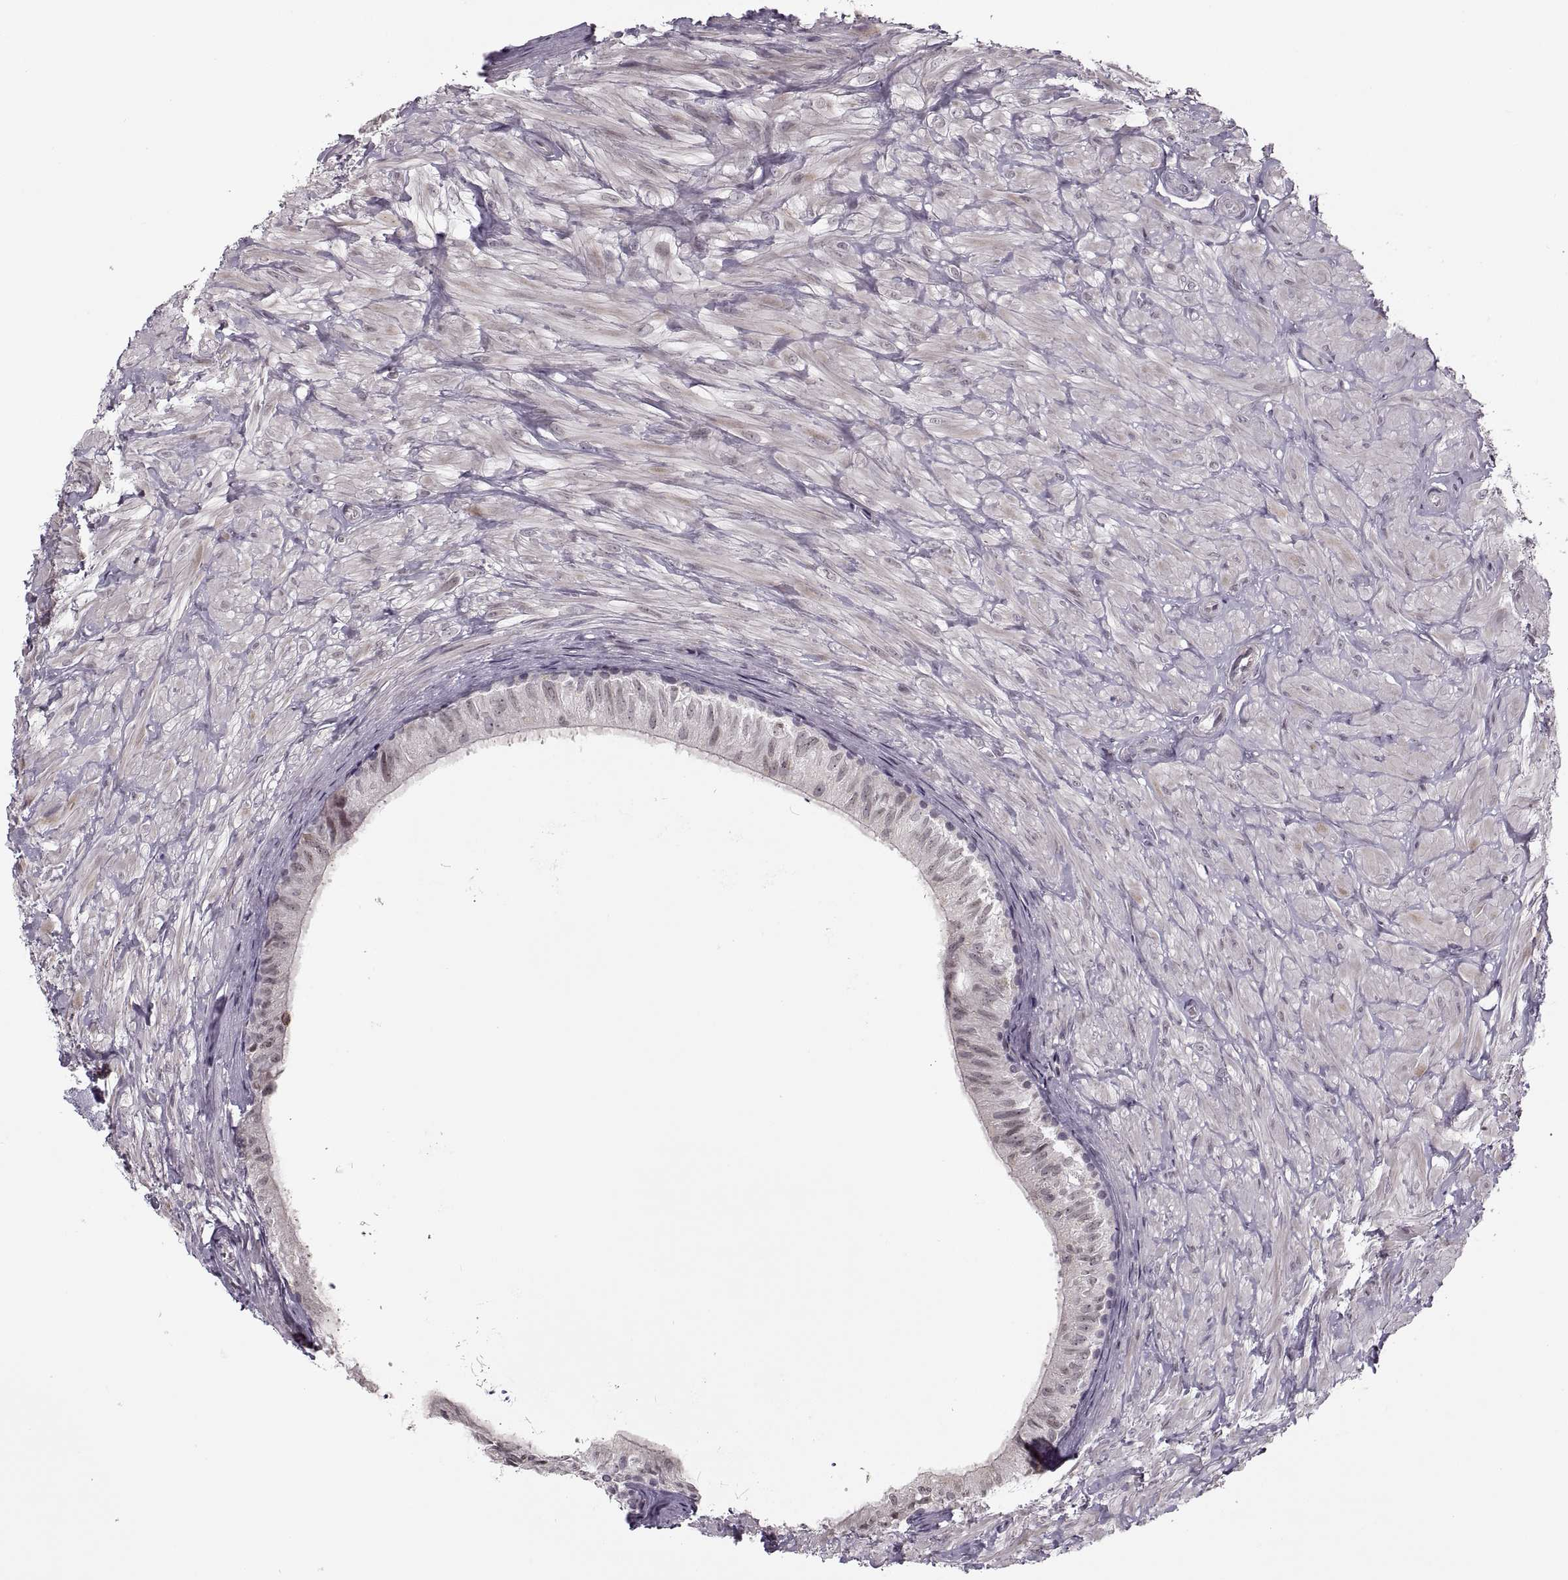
{"staining": {"intensity": "negative", "quantity": "none", "location": "none"}, "tissue": "epididymis", "cell_type": "Glandular cells", "image_type": "normal", "snomed": [{"axis": "morphology", "description": "Normal tissue, NOS"}, {"axis": "topography", "description": "Epididymis"}], "caption": "Epididymis was stained to show a protein in brown. There is no significant staining in glandular cells. (DAB immunohistochemistry visualized using brightfield microscopy, high magnification).", "gene": "ASIC3", "patient": {"sex": "male", "age": 32}}